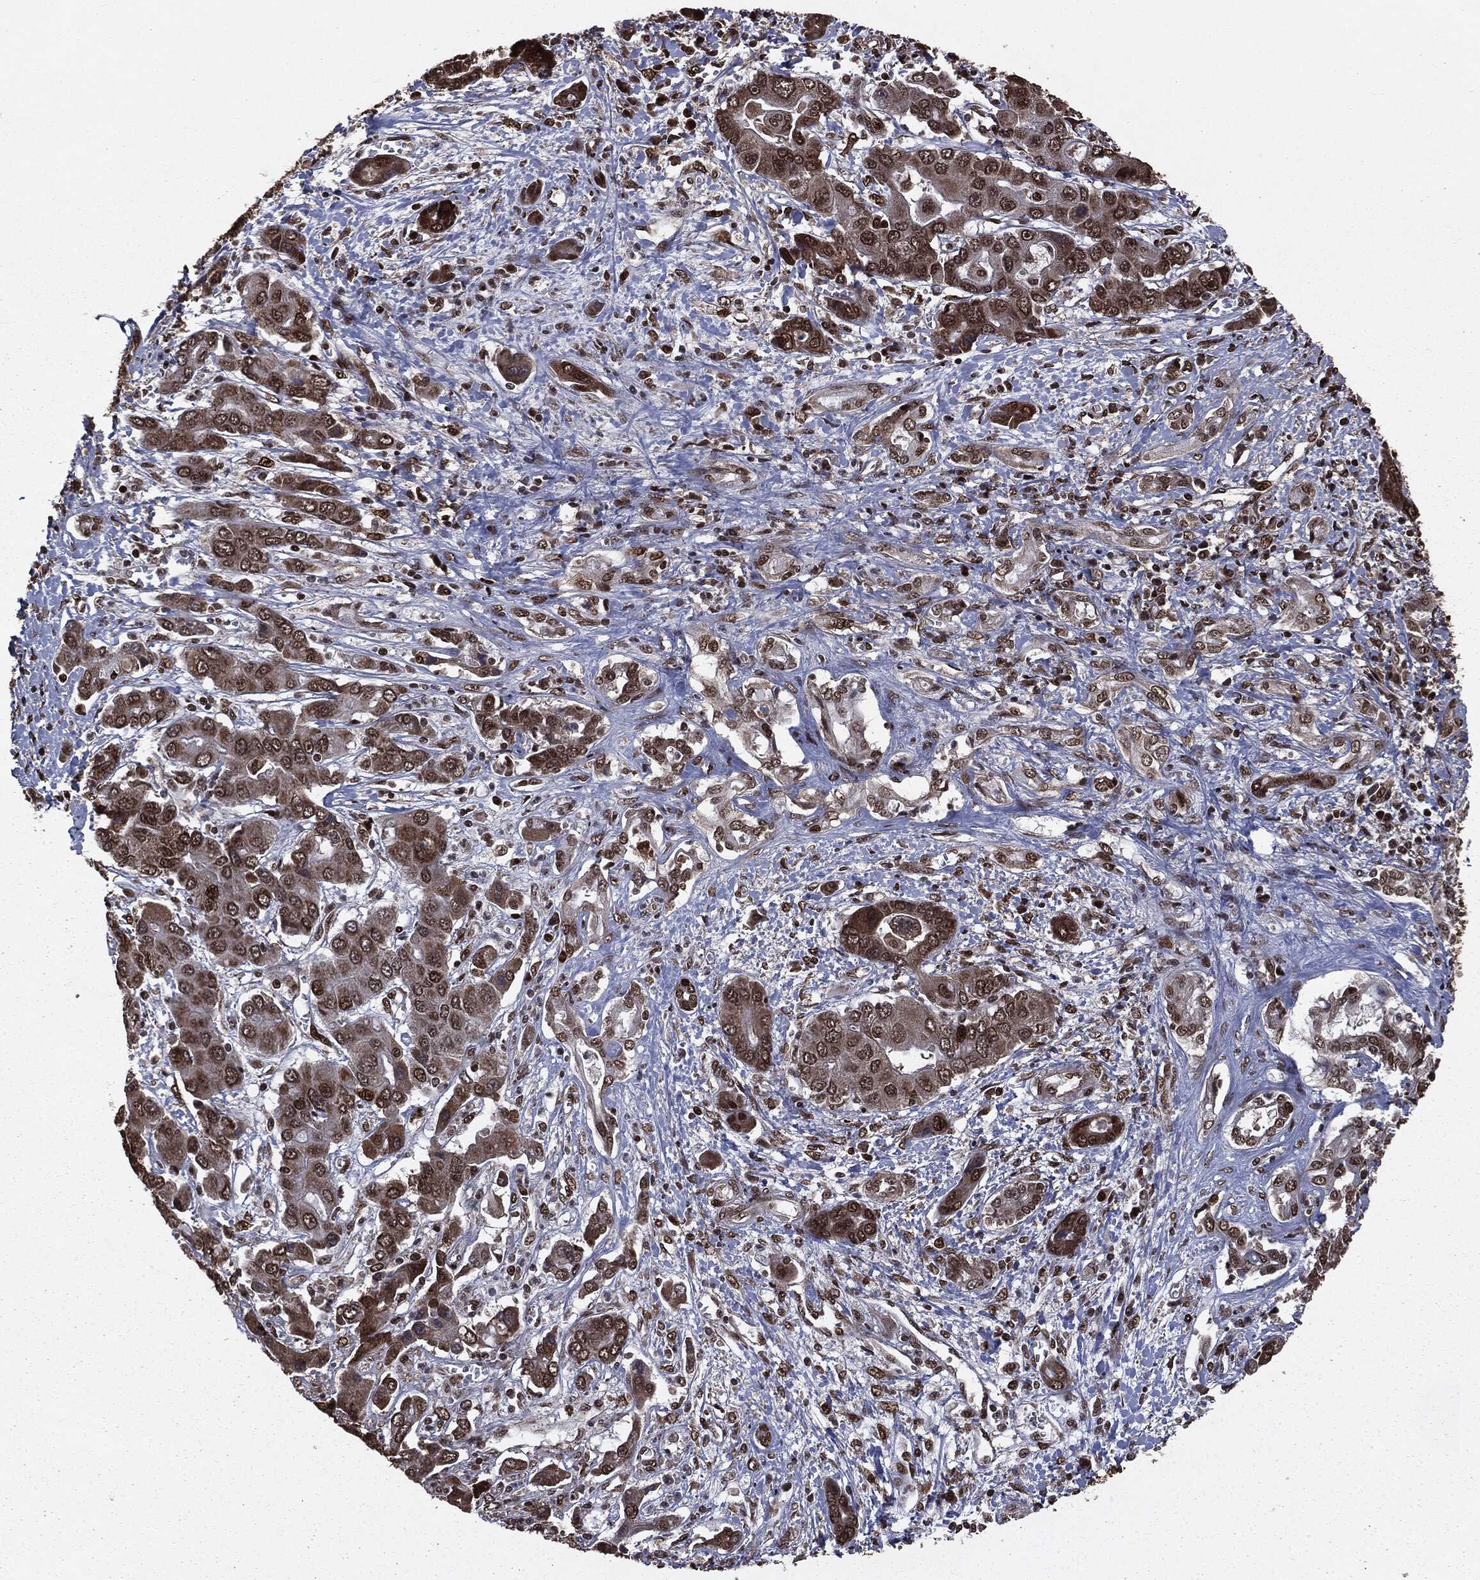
{"staining": {"intensity": "strong", "quantity": ">75%", "location": "cytoplasmic/membranous,nuclear"}, "tissue": "liver cancer", "cell_type": "Tumor cells", "image_type": "cancer", "snomed": [{"axis": "morphology", "description": "Cholangiocarcinoma"}, {"axis": "topography", "description": "Liver"}], "caption": "Immunohistochemical staining of cholangiocarcinoma (liver) demonstrates high levels of strong cytoplasmic/membranous and nuclear expression in about >75% of tumor cells.", "gene": "DVL2", "patient": {"sex": "male", "age": 67}}